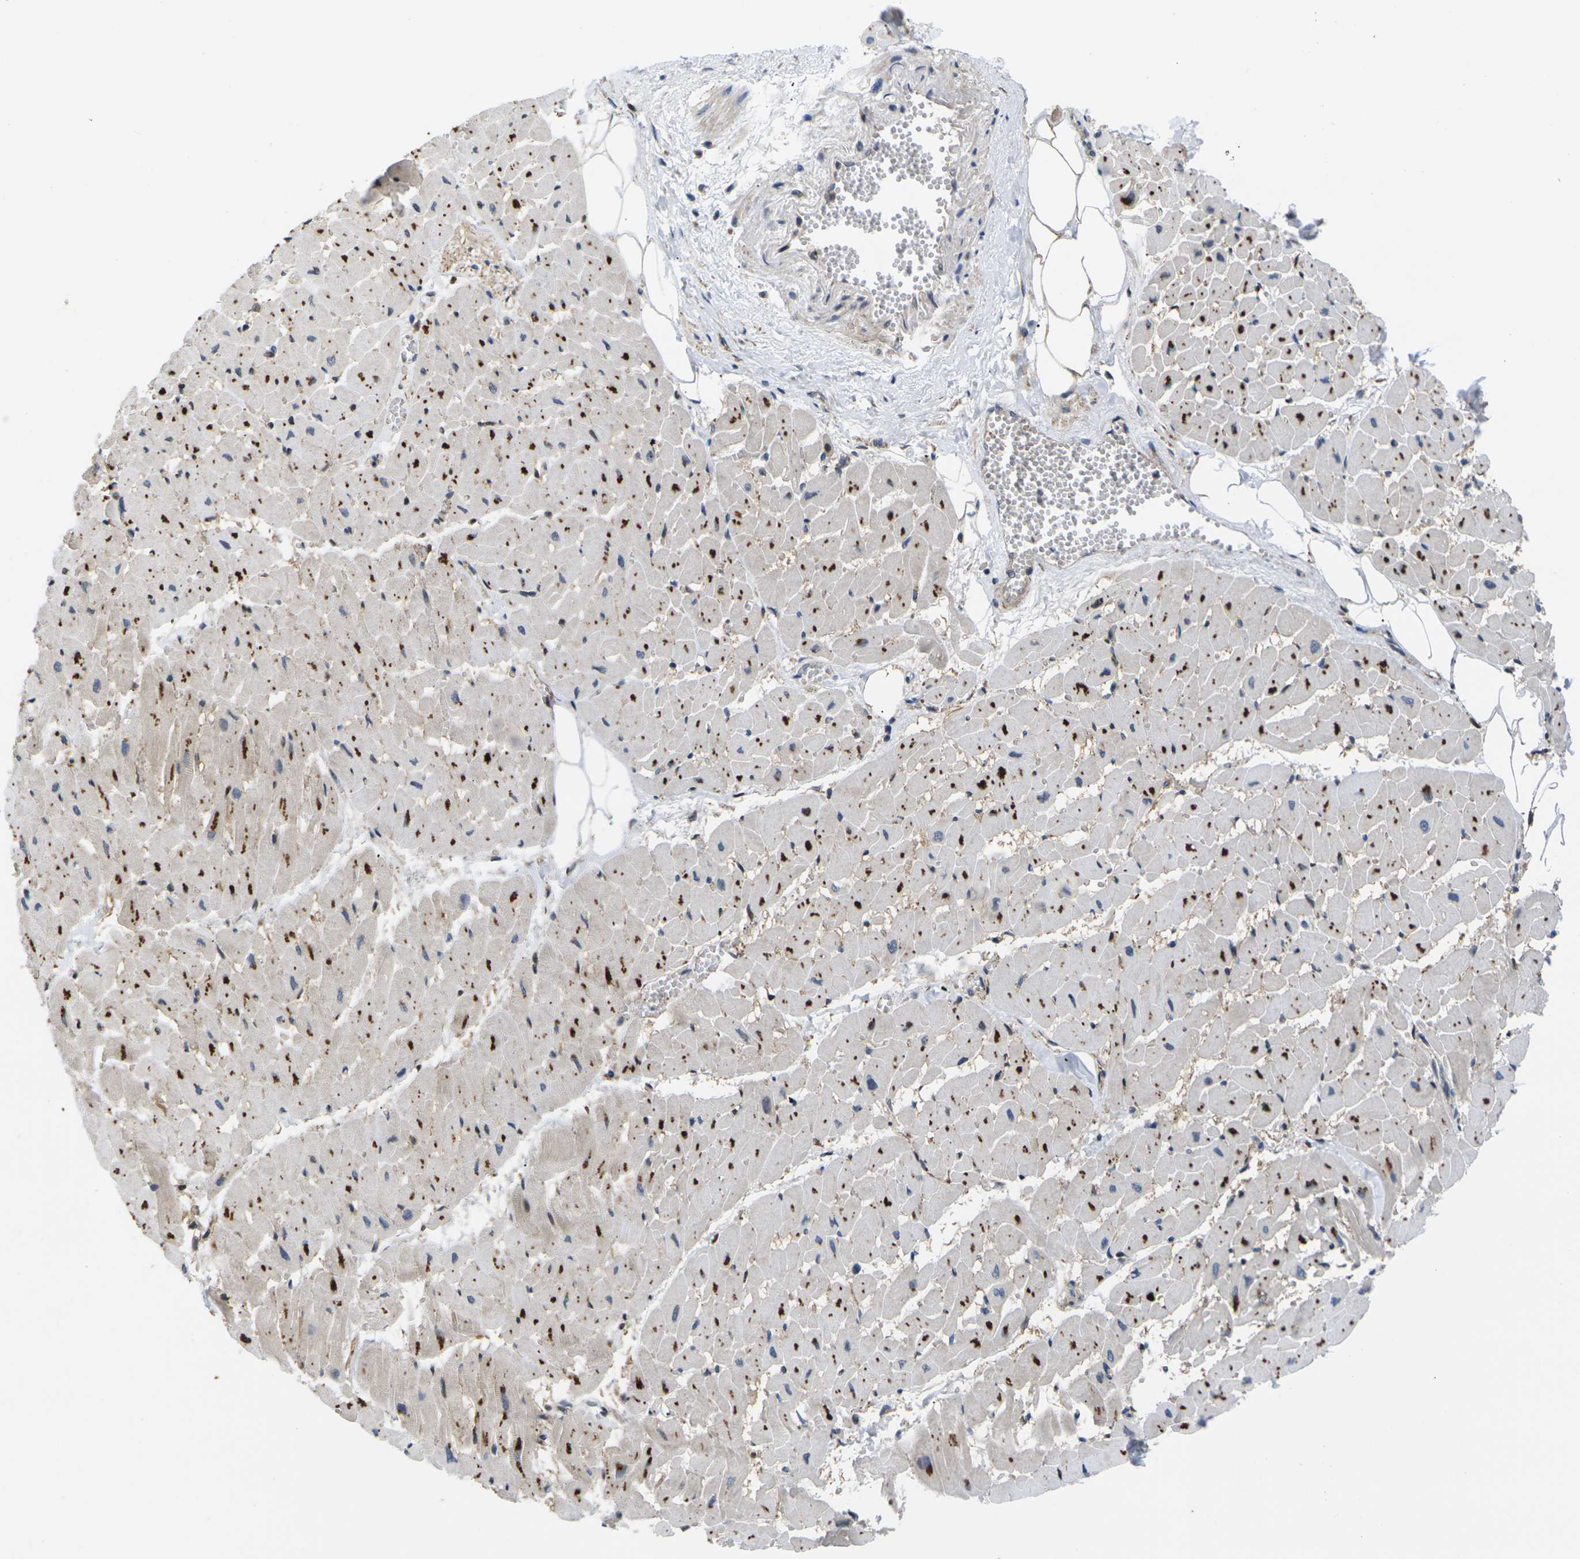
{"staining": {"intensity": "strong", "quantity": "25%-75%", "location": "cytoplasmic/membranous"}, "tissue": "heart muscle", "cell_type": "Cardiomyocytes", "image_type": "normal", "snomed": [{"axis": "morphology", "description": "Normal tissue, NOS"}, {"axis": "topography", "description": "Heart"}], "caption": "Immunohistochemical staining of normal heart muscle exhibits strong cytoplasmic/membranous protein positivity in about 25%-75% of cardiomyocytes.", "gene": "RPS6KA3", "patient": {"sex": "female", "age": 19}}